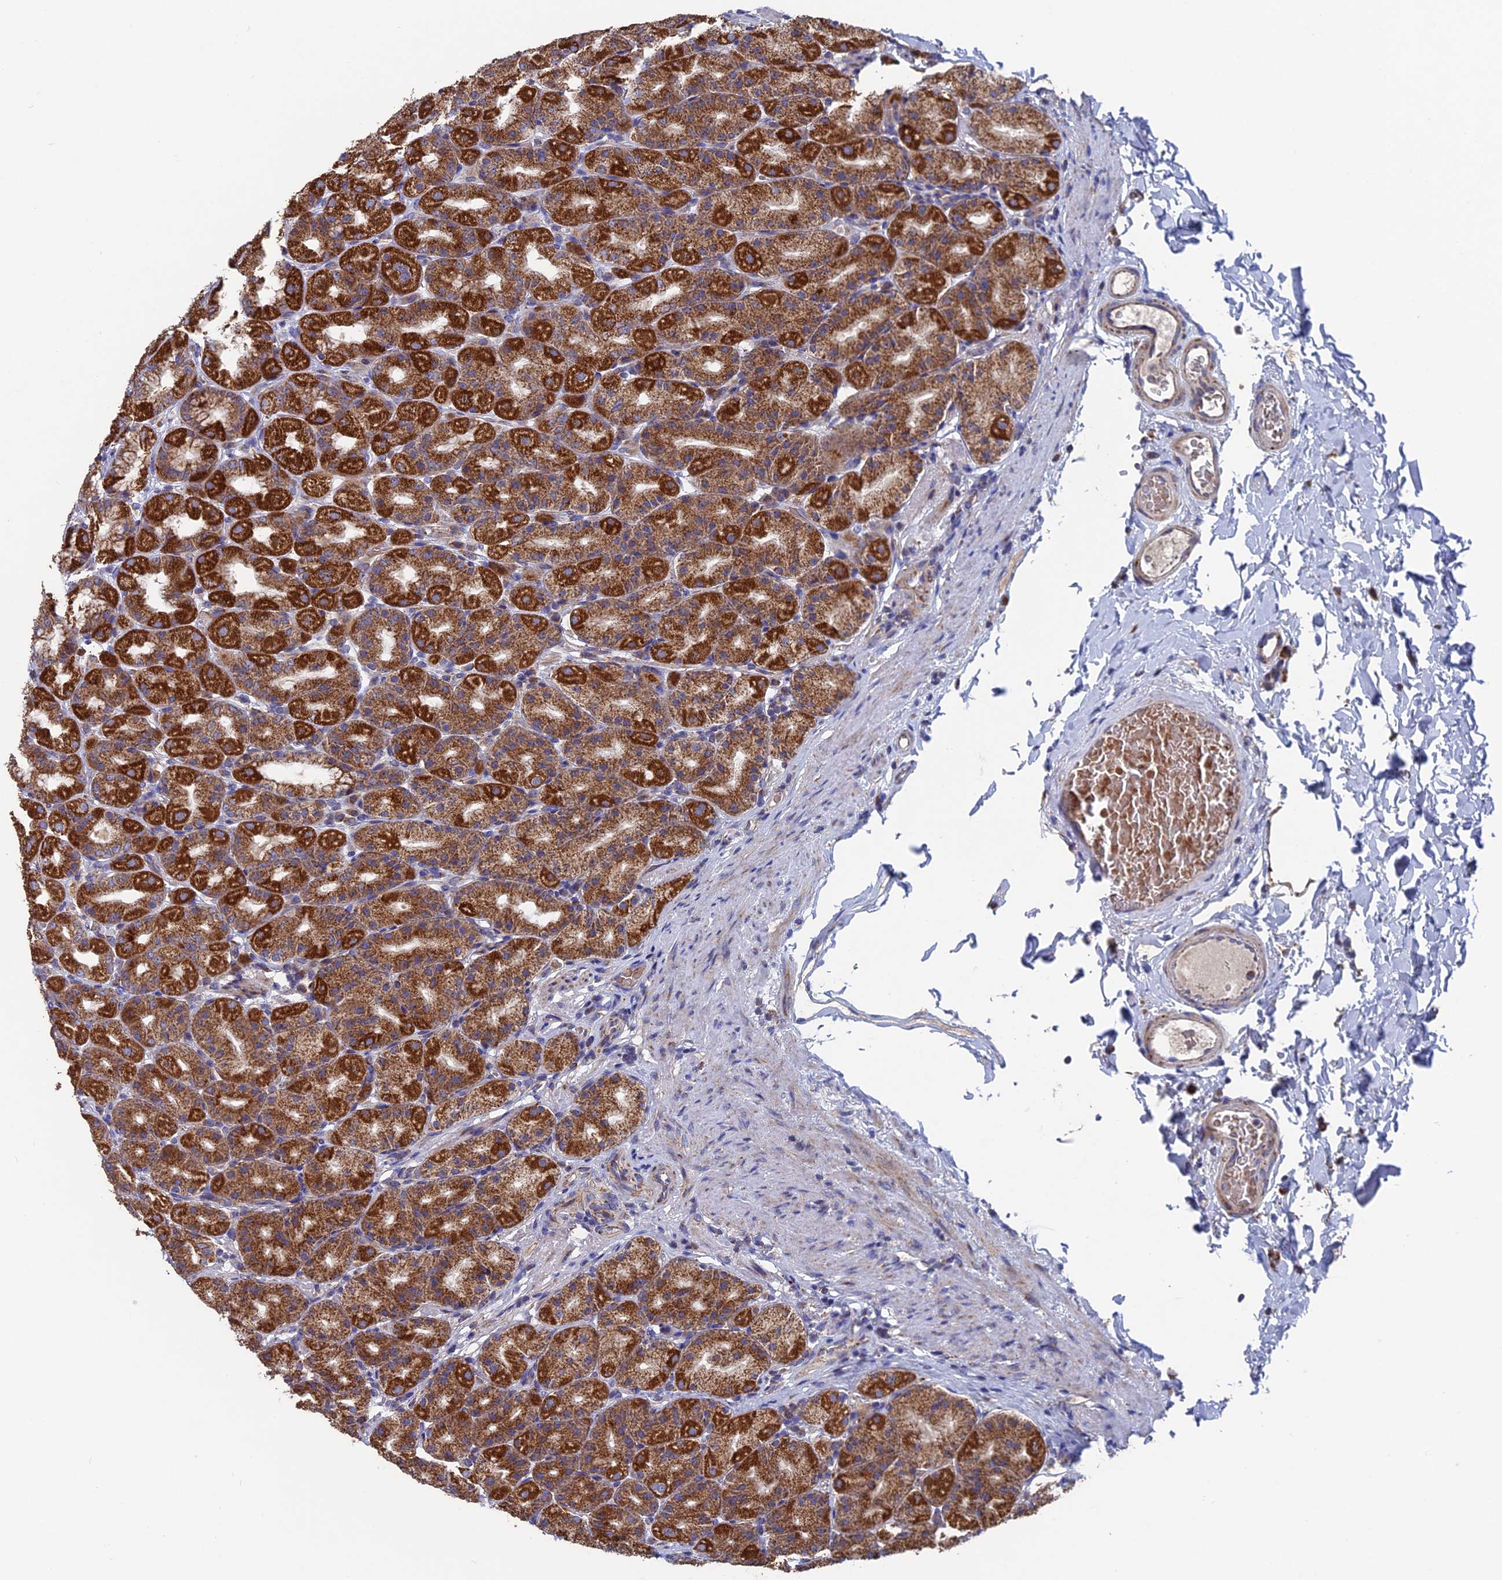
{"staining": {"intensity": "strong", "quantity": ">75%", "location": "cytoplasmic/membranous"}, "tissue": "stomach", "cell_type": "Glandular cells", "image_type": "normal", "snomed": [{"axis": "morphology", "description": "Normal tissue, NOS"}, {"axis": "topography", "description": "Stomach, upper"}], "caption": "Stomach stained with immunohistochemistry (IHC) reveals strong cytoplasmic/membranous staining in approximately >75% of glandular cells. (IHC, brightfield microscopy, high magnification).", "gene": "TGFA", "patient": {"sex": "male", "age": 68}}